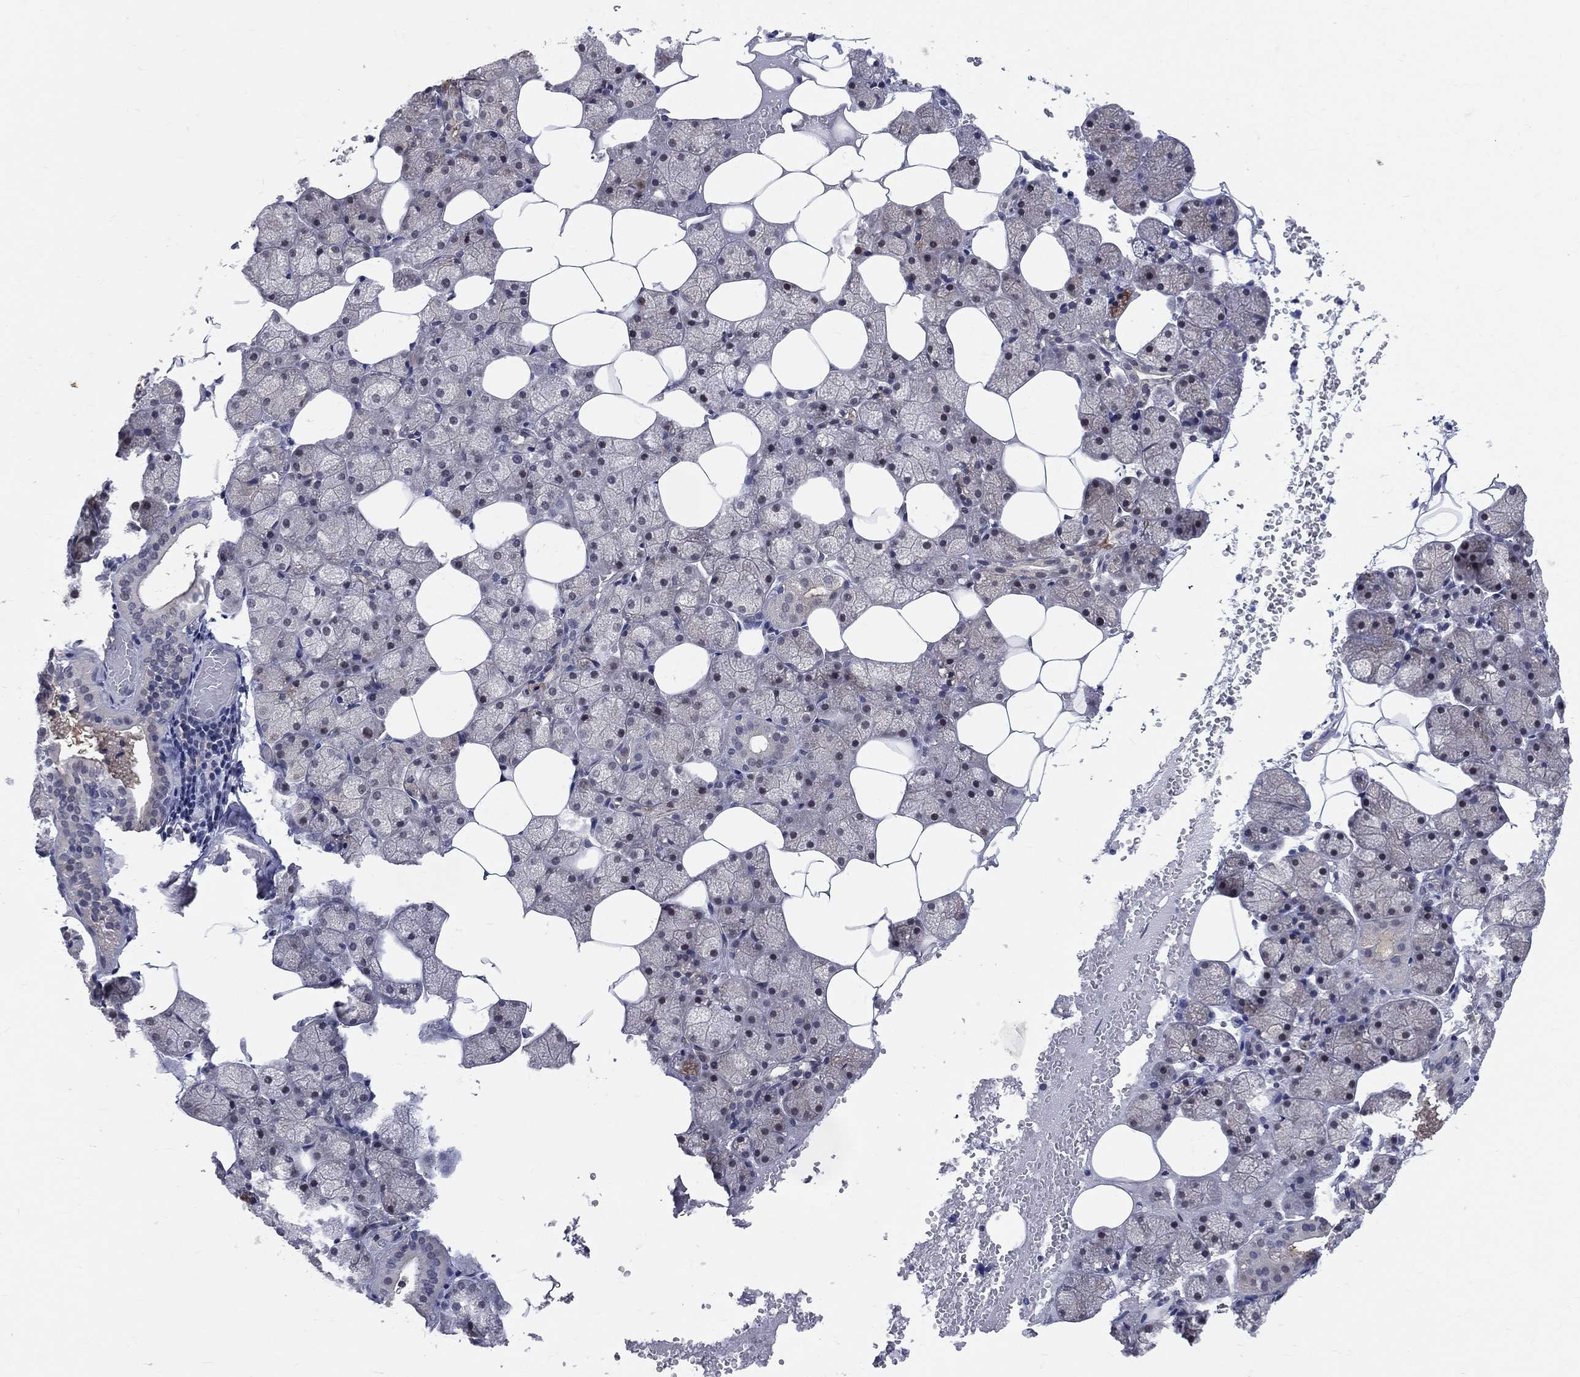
{"staining": {"intensity": "negative", "quantity": "none", "location": "none"}, "tissue": "salivary gland", "cell_type": "Glandular cells", "image_type": "normal", "snomed": [{"axis": "morphology", "description": "Normal tissue, NOS"}, {"axis": "topography", "description": "Salivary gland"}], "caption": "The image exhibits no staining of glandular cells in unremarkable salivary gland. (Brightfield microscopy of DAB immunohistochemistry (IHC) at high magnification).", "gene": "DLG4", "patient": {"sex": "male", "age": 38}}